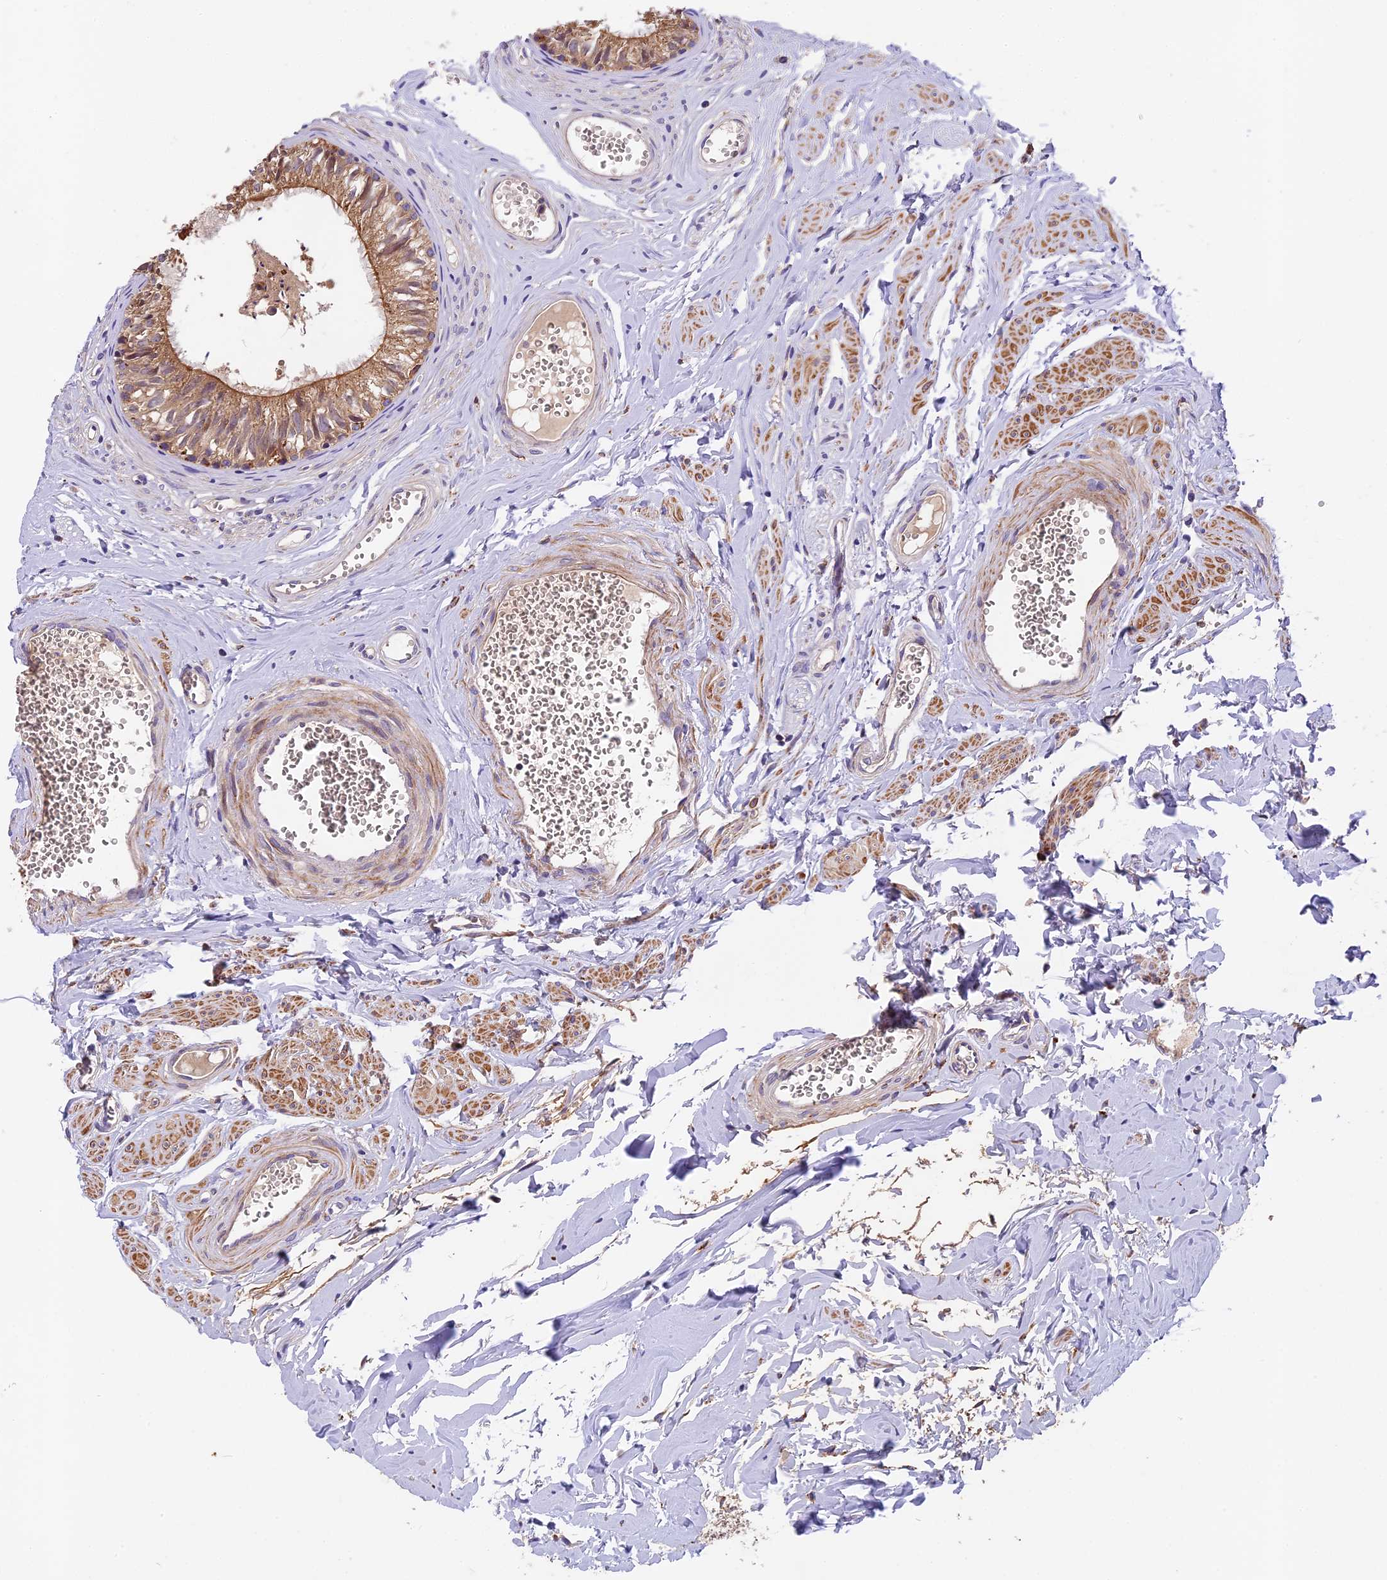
{"staining": {"intensity": "strong", "quantity": ">75%", "location": "cytoplasmic/membranous"}, "tissue": "epididymis", "cell_type": "Glandular cells", "image_type": "normal", "snomed": [{"axis": "morphology", "description": "Normal tissue, NOS"}, {"axis": "topography", "description": "Epididymis"}], "caption": "DAB immunohistochemical staining of unremarkable human epididymis reveals strong cytoplasmic/membranous protein staining in approximately >75% of glandular cells.", "gene": "COPE", "patient": {"sex": "male", "age": 36}}